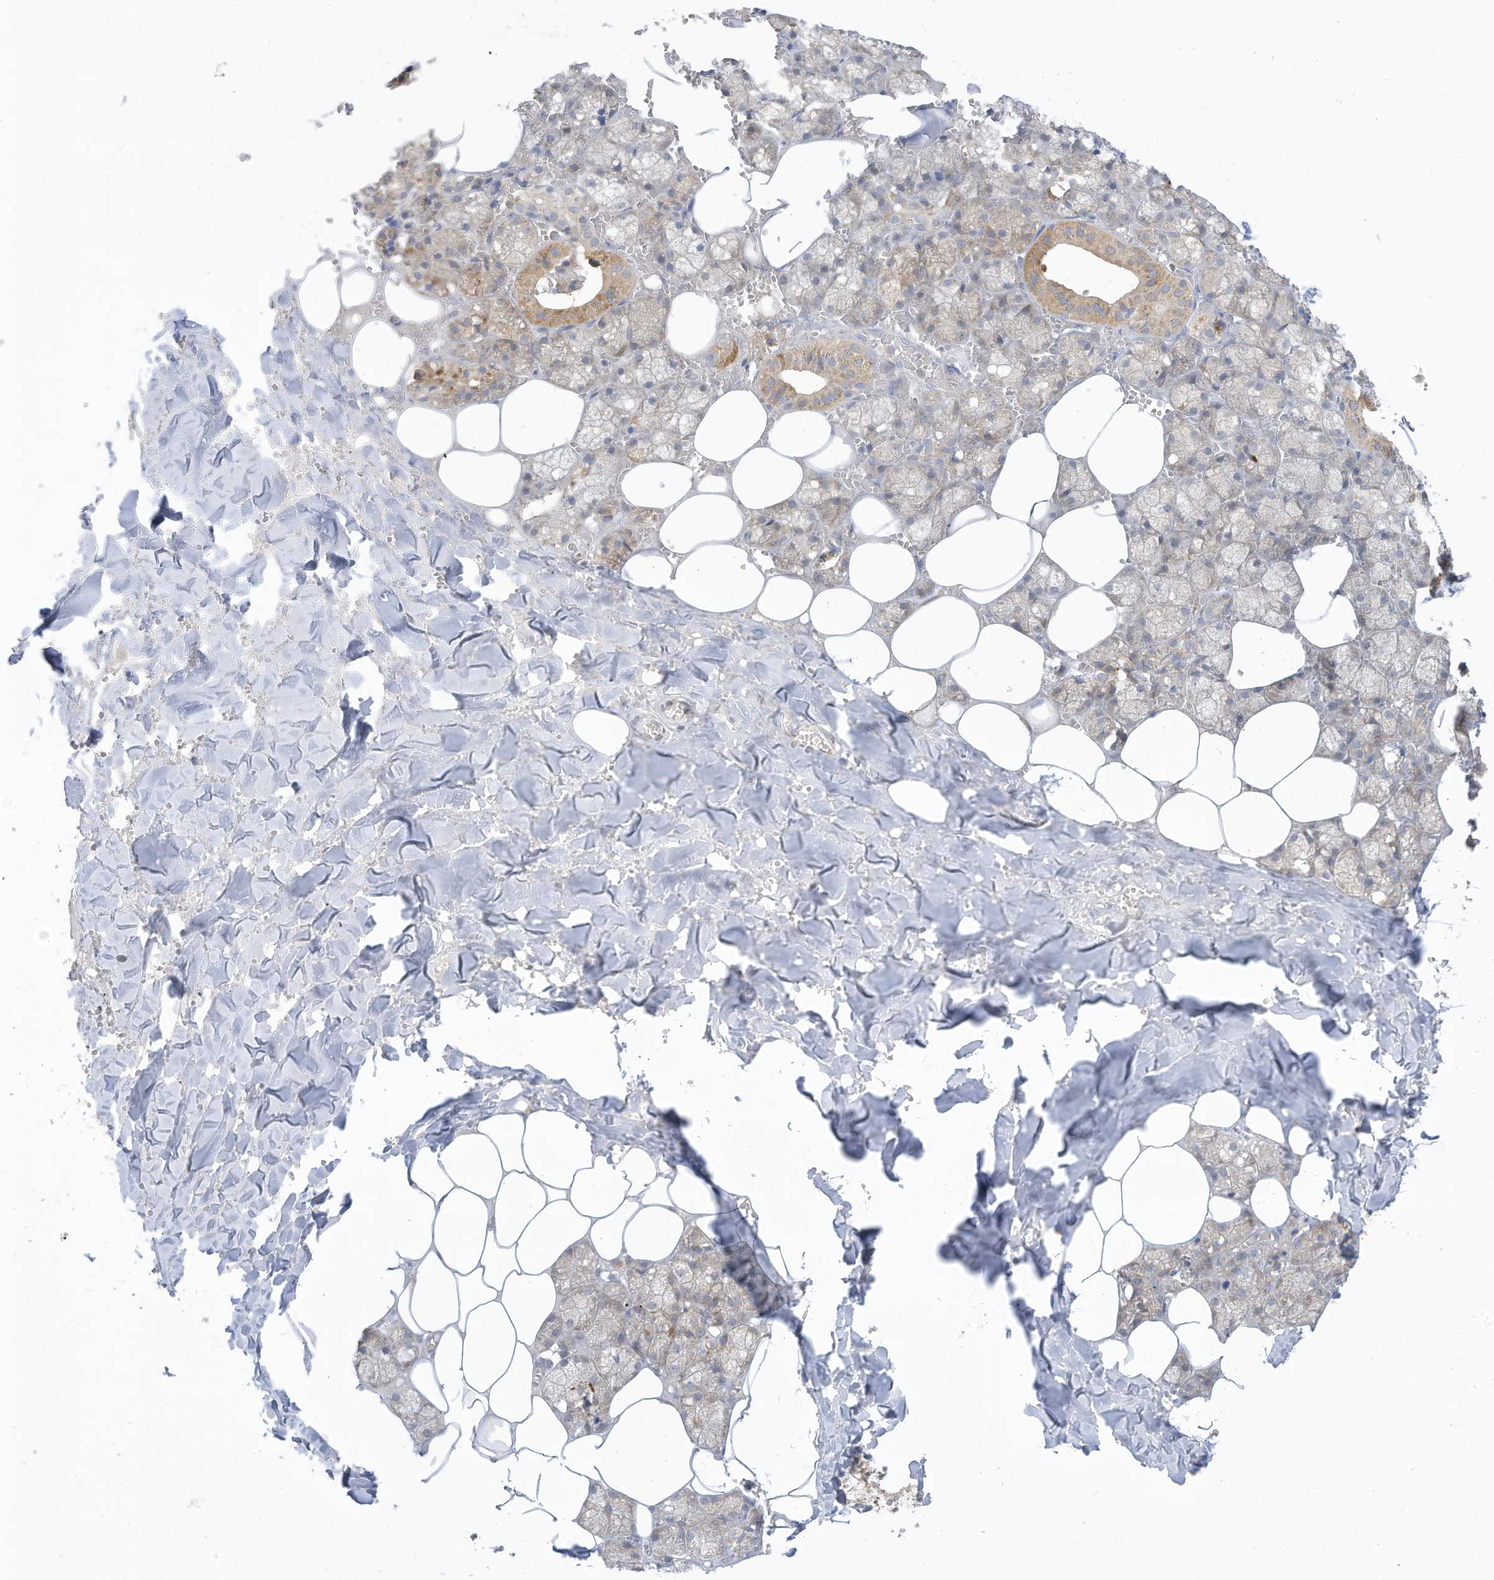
{"staining": {"intensity": "moderate", "quantity": "<25%", "location": "cytoplasmic/membranous"}, "tissue": "salivary gland", "cell_type": "Glandular cells", "image_type": "normal", "snomed": [{"axis": "morphology", "description": "Normal tissue, NOS"}, {"axis": "topography", "description": "Salivary gland"}], "caption": "Glandular cells show moderate cytoplasmic/membranous expression in approximately <25% of cells in normal salivary gland. (DAB (3,3'-diaminobenzidine) IHC, brown staining for protein, blue staining for nuclei).", "gene": "LRRN2", "patient": {"sex": "male", "age": 62}}